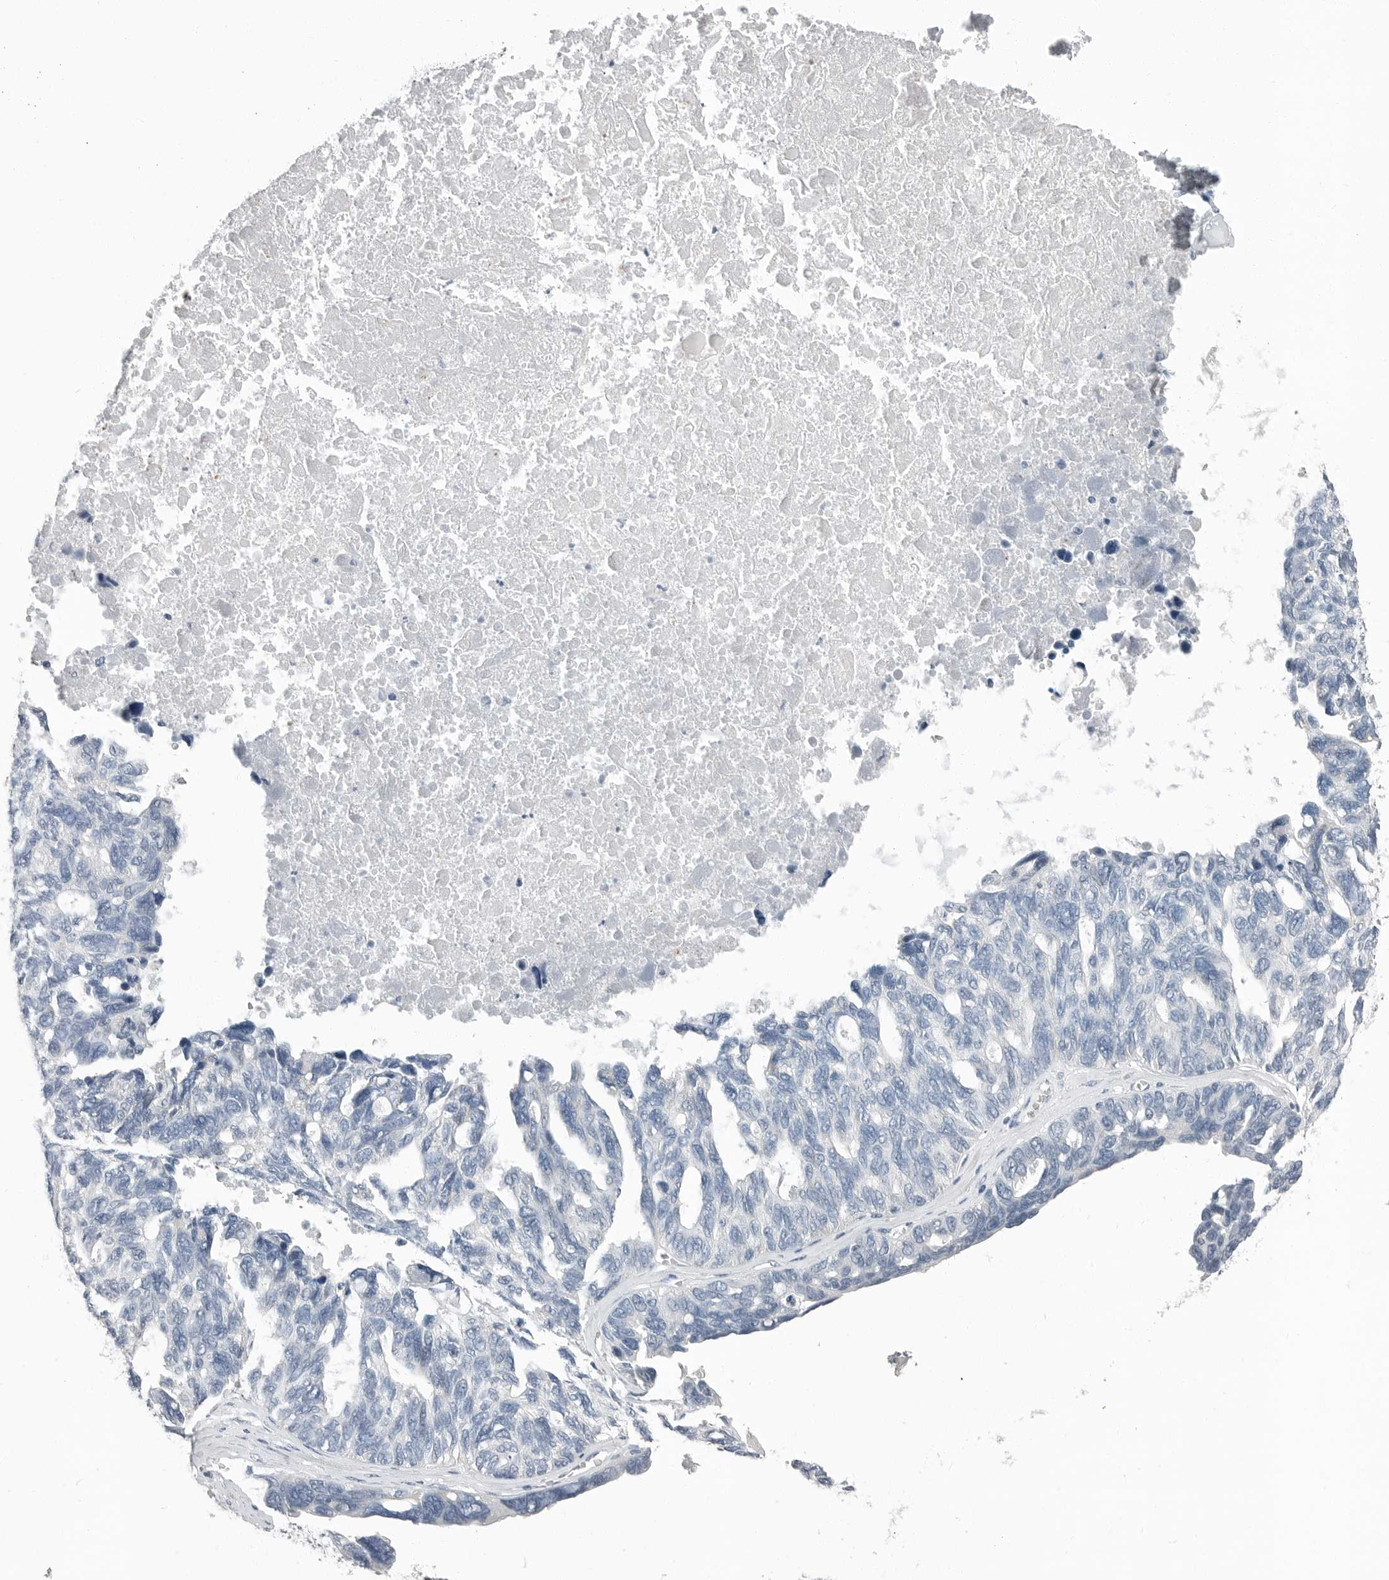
{"staining": {"intensity": "negative", "quantity": "none", "location": "none"}, "tissue": "ovarian cancer", "cell_type": "Tumor cells", "image_type": "cancer", "snomed": [{"axis": "morphology", "description": "Cystadenocarcinoma, serous, NOS"}, {"axis": "topography", "description": "Ovary"}], "caption": "Immunohistochemistry (IHC) of ovarian cancer reveals no expression in tumor cells.", "gene": "PLN", "patient": {"sex": "female", "age": 79}}